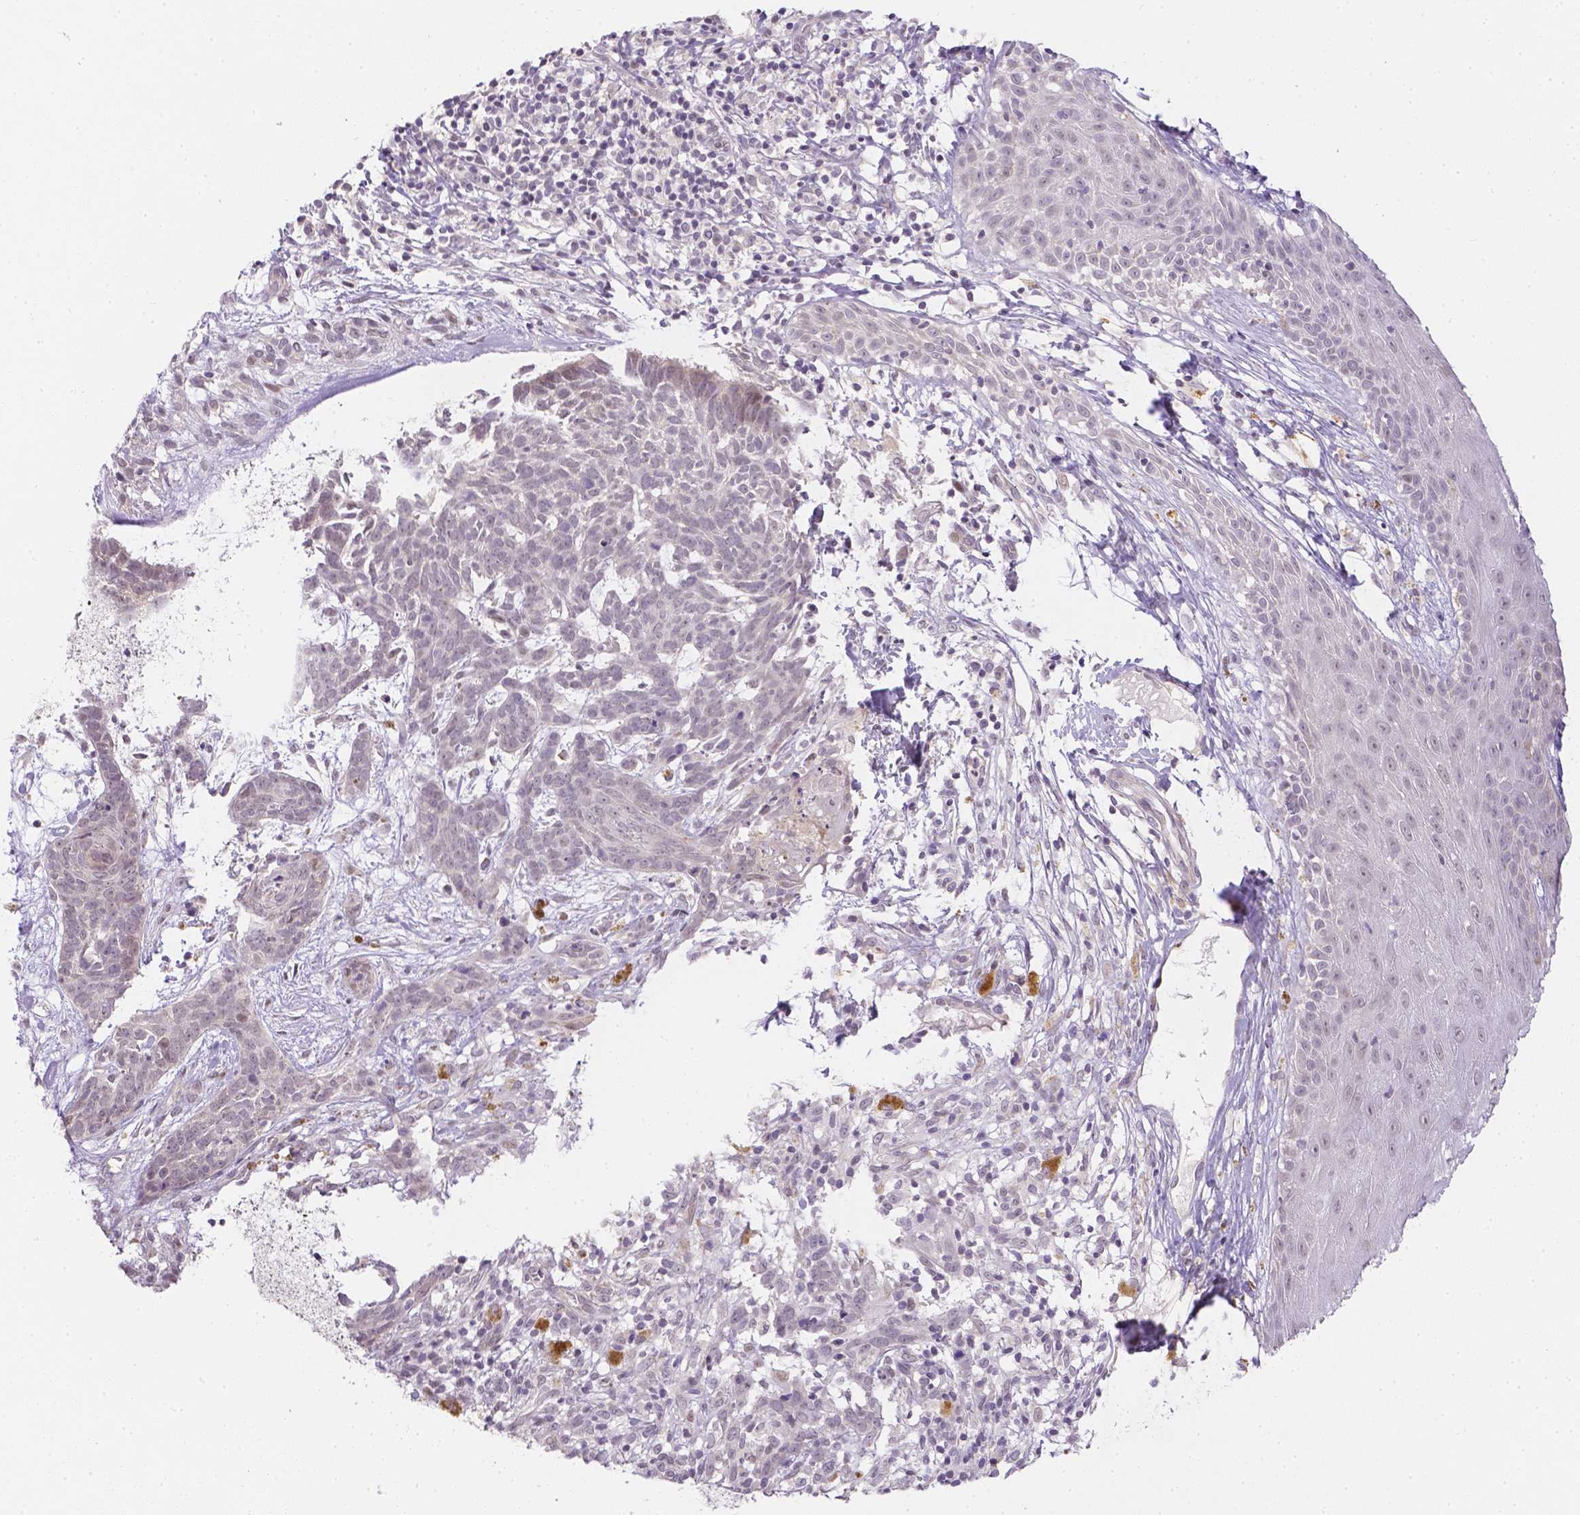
{"staining": {"intensity": "negative", "quantity": "none", "location": "none"}, "tissue": "skin cancer", "cell_type": "Tumor cells", "image_type": "cancer", "snomed": [{"axis": "morphology", "description": "Basal cell carcinoma"}, {"axis": "topography", "description": "Skin"}], "caption": "Tumor cells are negative for brown protein staining in skin basal cell carcinoma.", "gene": "ZNF280B", "patient": {"sex": "female", "age": 78}}